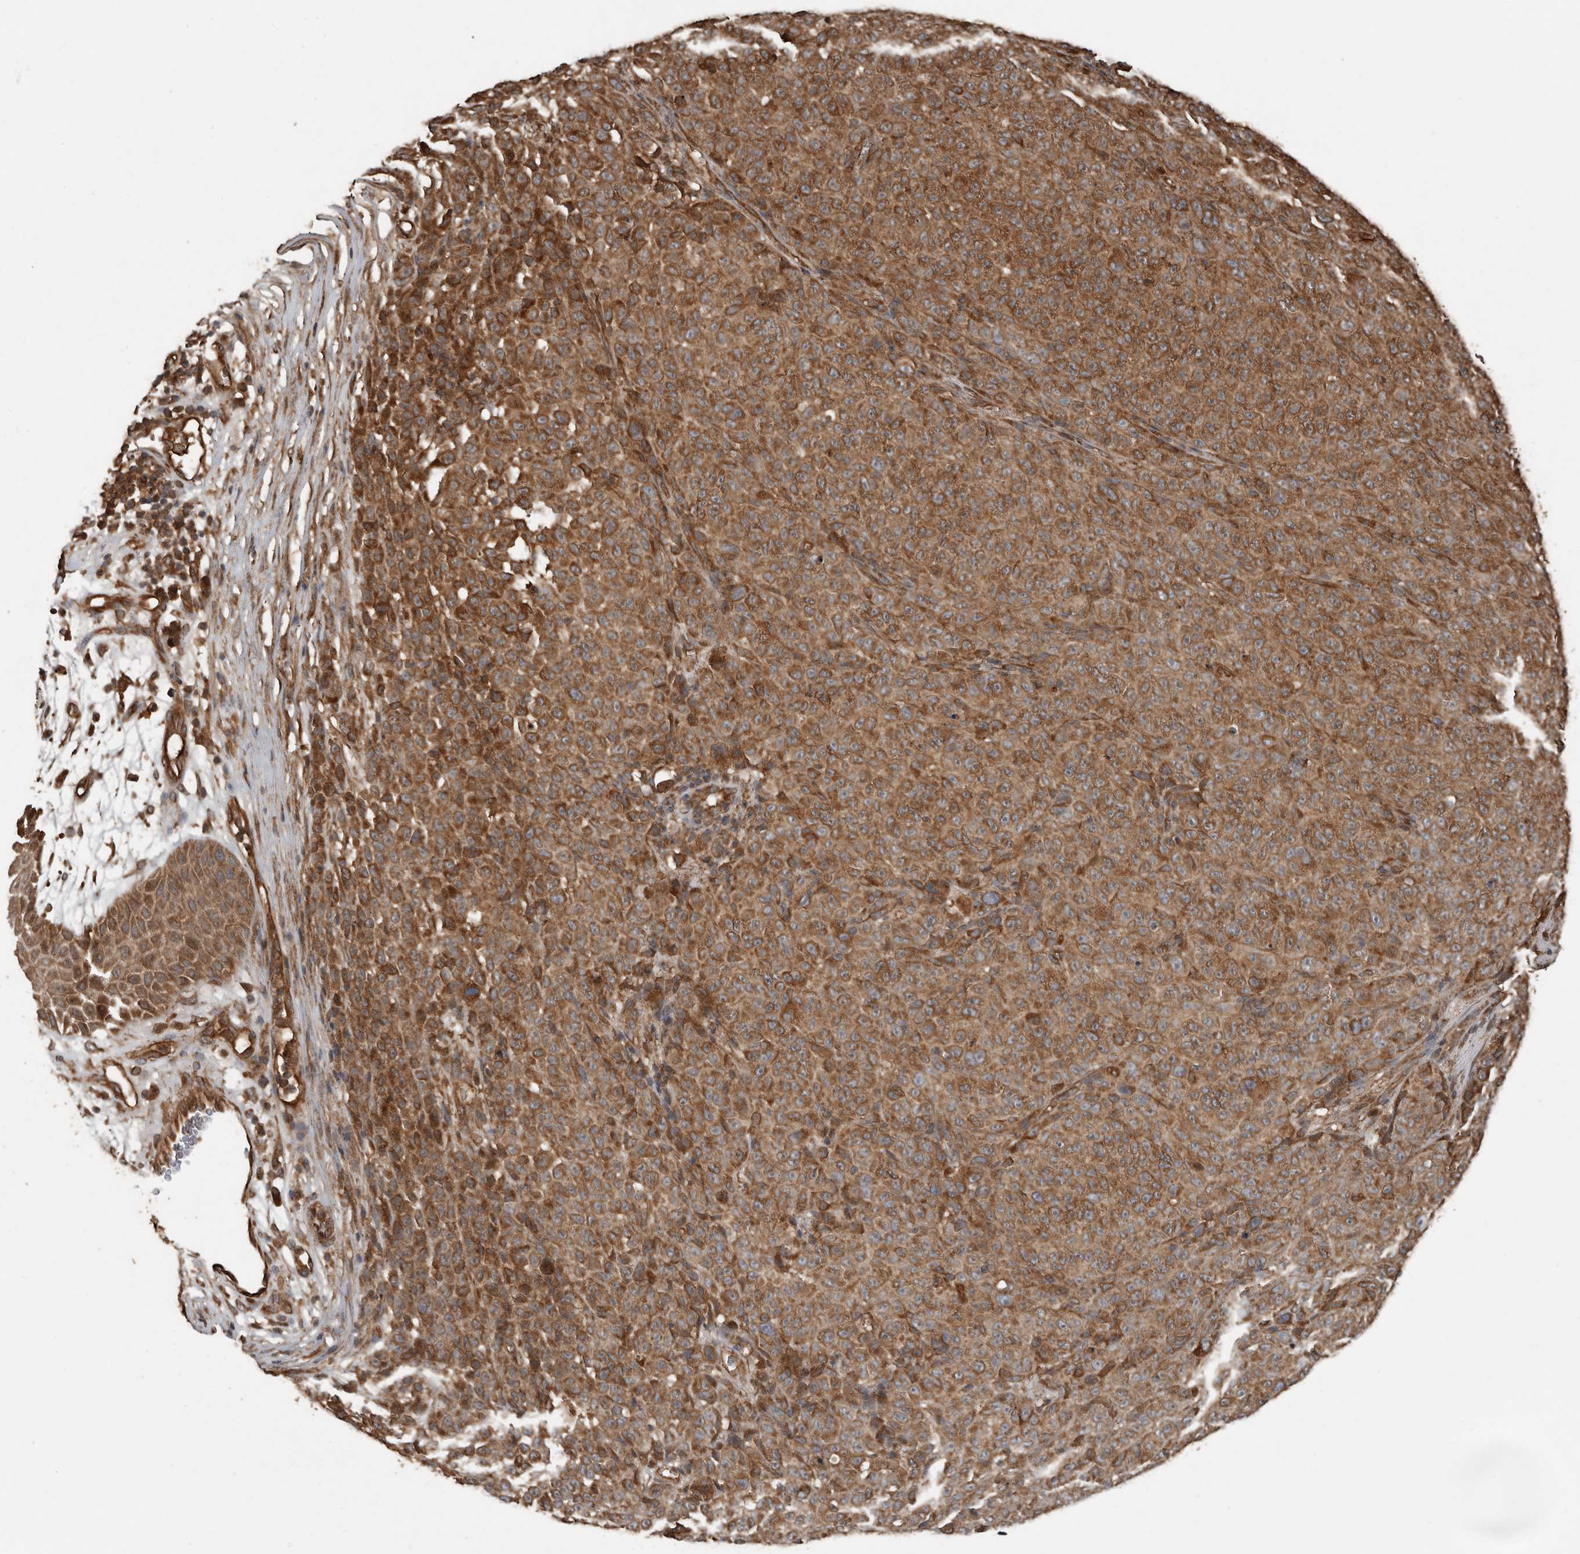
{"staining": {"intensity": "moderate", "quantity": ">75%", "location": "cytoplasmic/membranous"}, "tissue": "melanoma", "cell_type": "Tumor cells", "image_type": "cancer", "snomed": [{"axis": "morphology", "description": "Malignant melanoma, NOS"}, {"axis": "topography", "description": "Skin"}], "caption": "A medium amount of moderate cytoplasmic/membranous positivity is appreciated in approximately >75% of tumor cells in melanoma tissue.", "gene": "YOD1", "patient": {"sex": "female", "age": 82}}